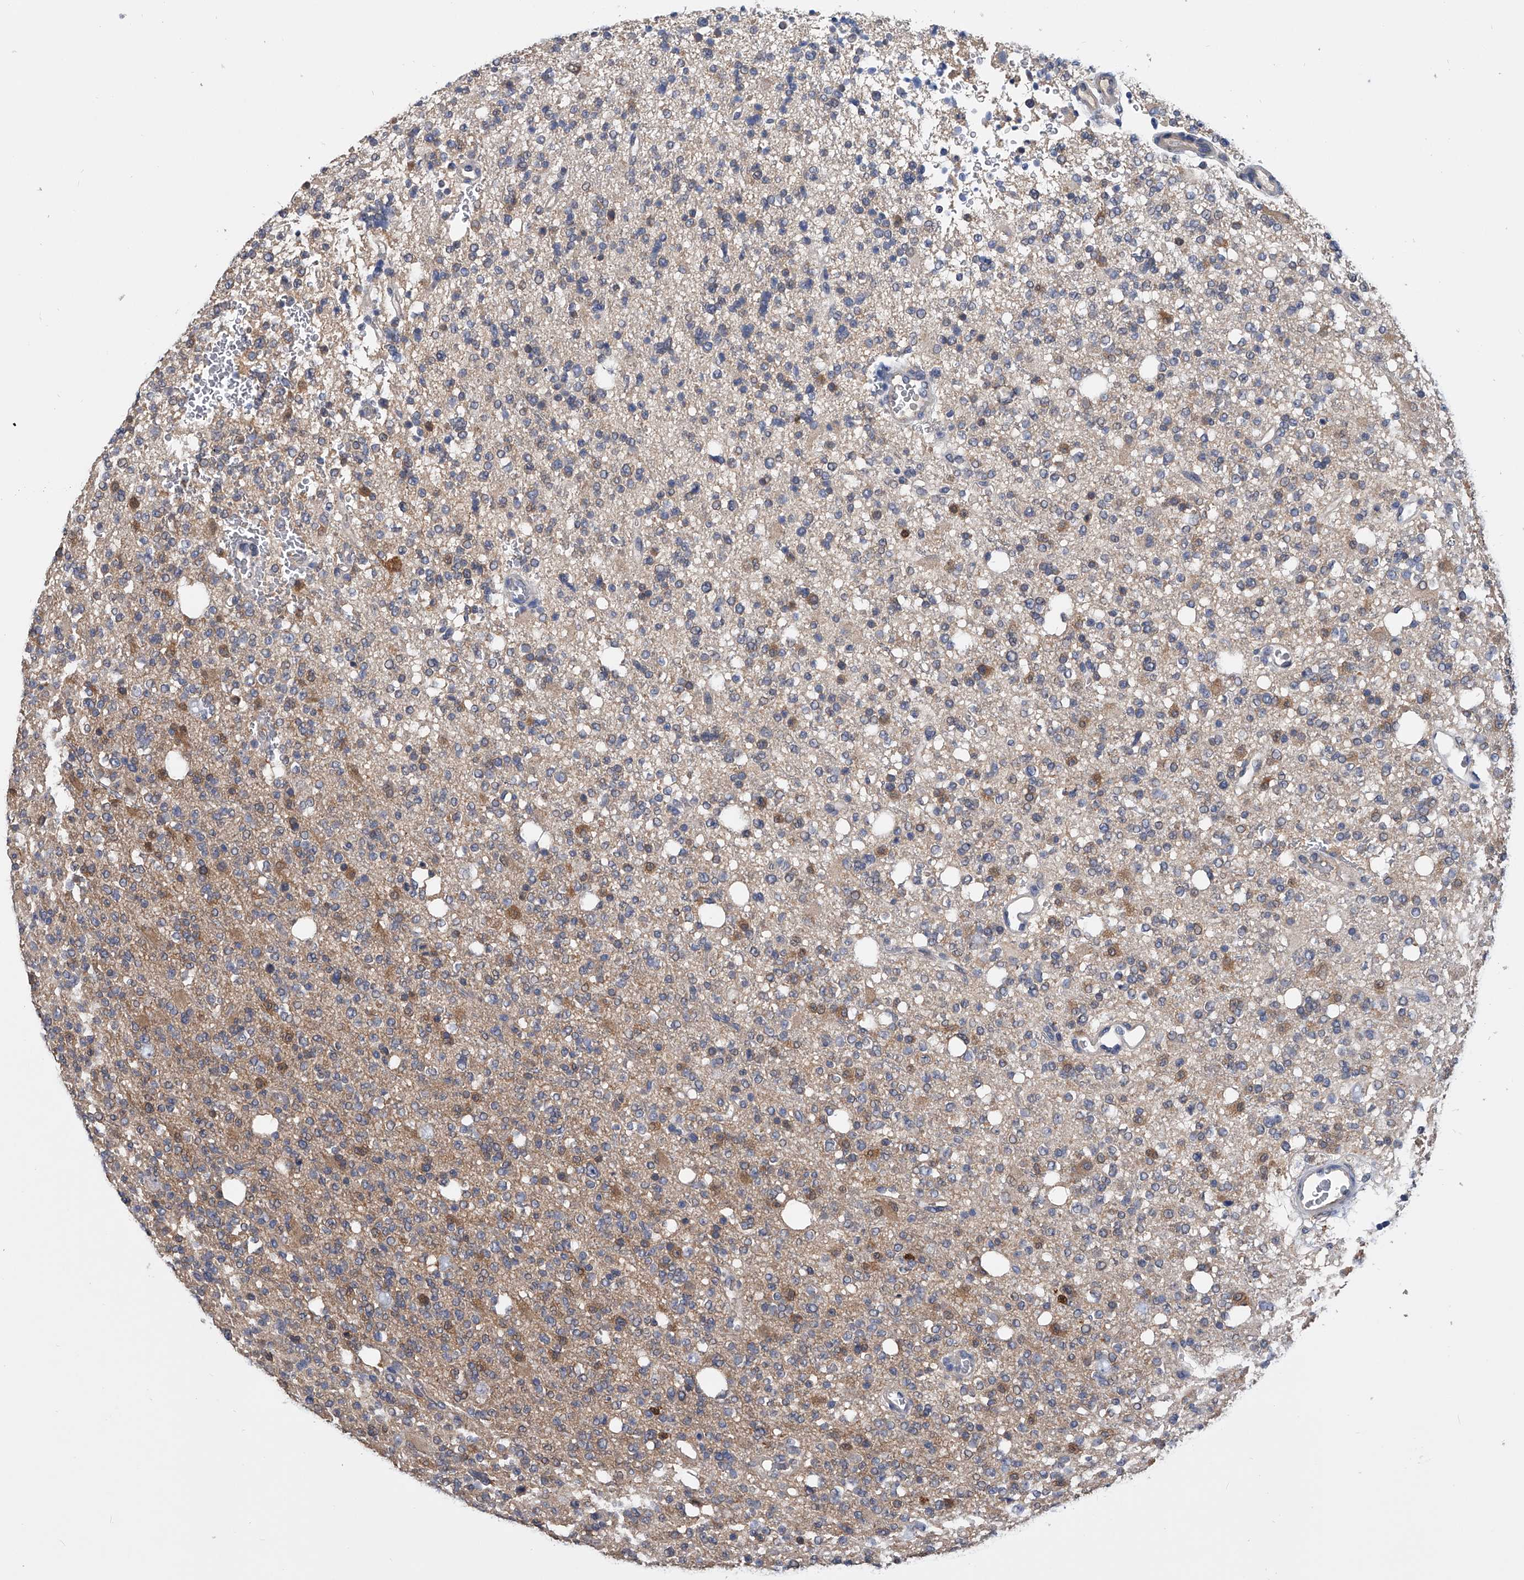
{"staining": {"intensity": "weak", "quantity": "<25%", "location": "cytoplasmic/membranous"}, "tissue": "glioma", "cell_type": "Tumor cells", "image_type": "cancer", "snomed": [{"axis": "morphology", "description": "Glioma, malignant, High grade"}, {"axis": "topography", "description": "Brain"}], "caption": "The histopathology image reveals no staining of tumor cells in malignant glioma (high-grade).", "gene": "PGM3", "patient": {"sex": "female", "age": 62}}